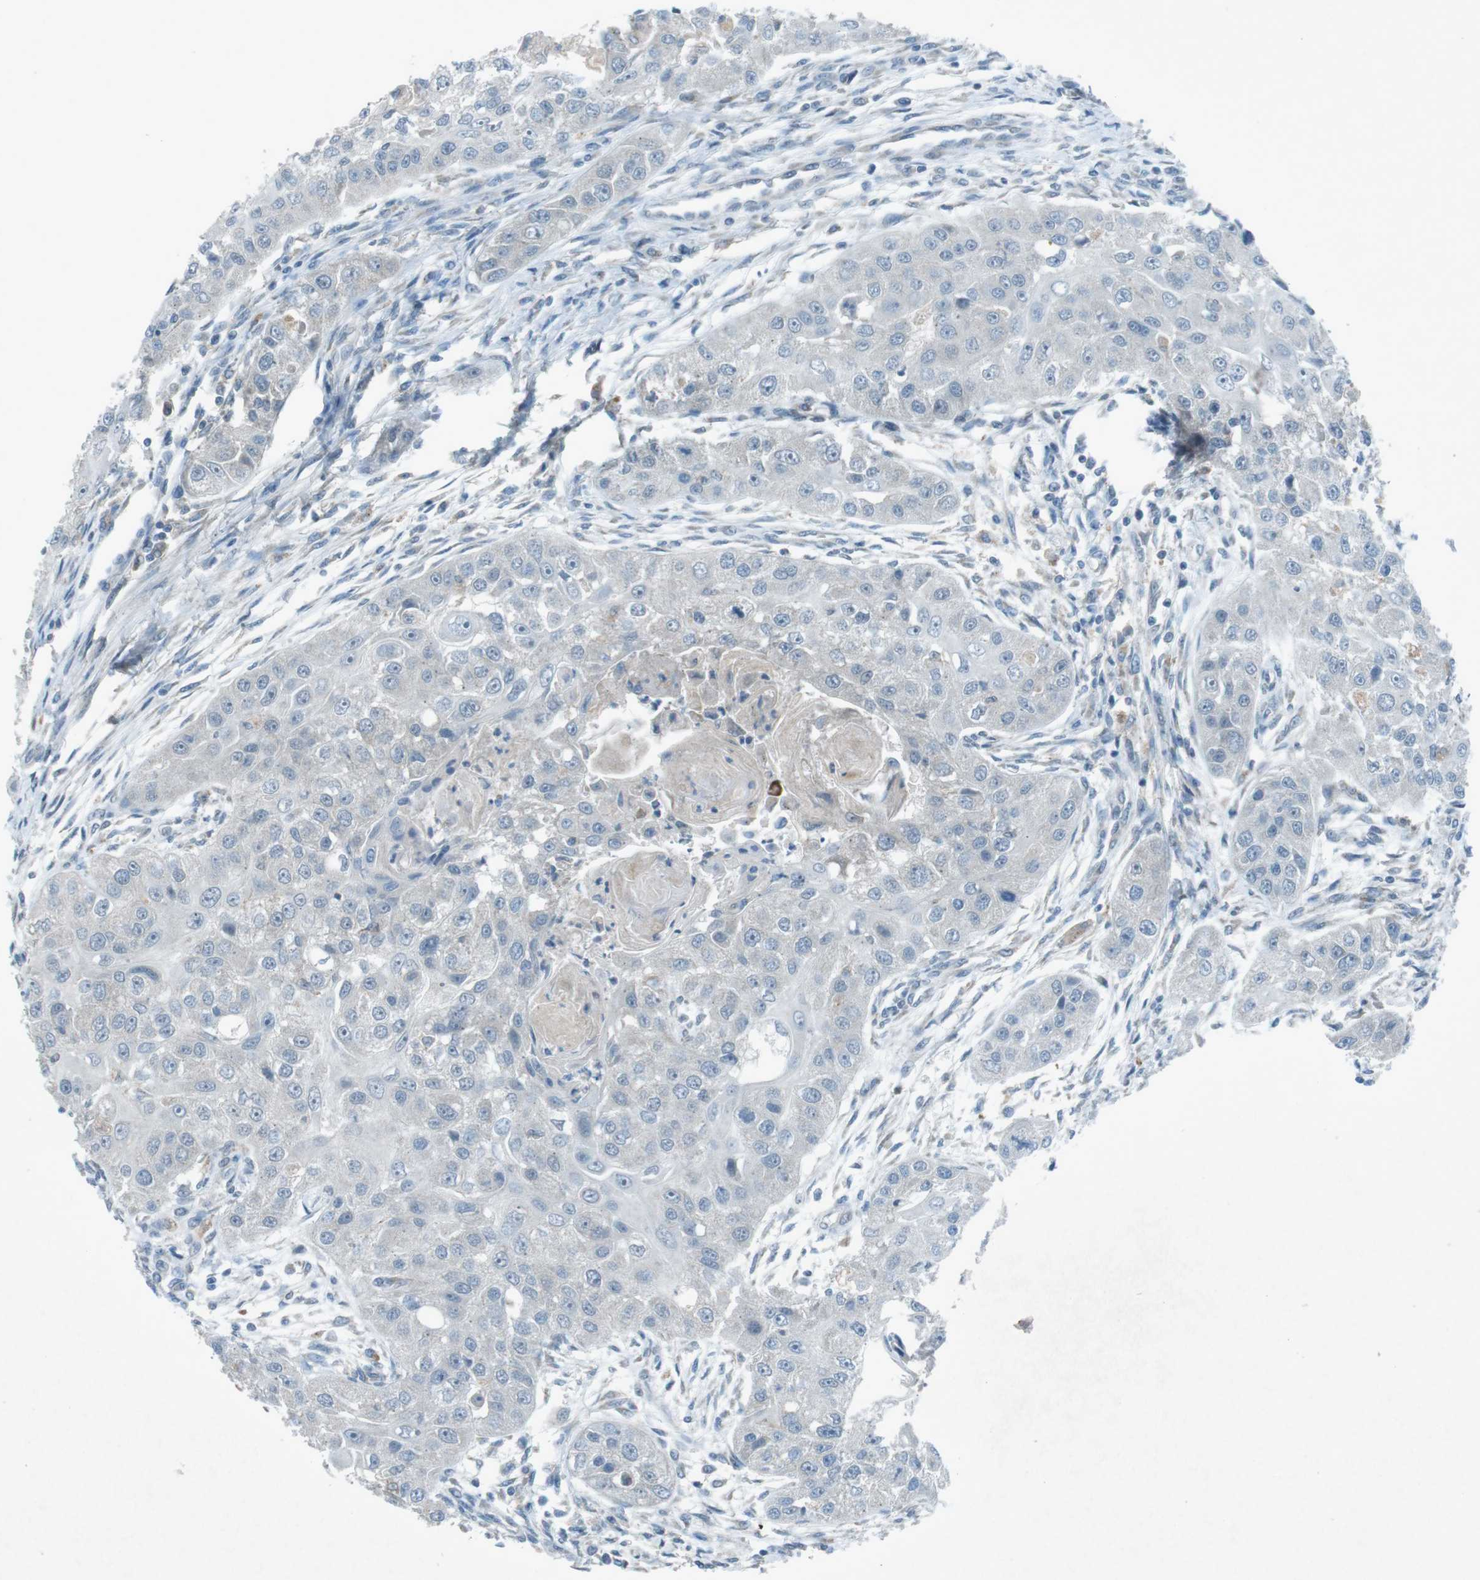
{"staining": {"intensity": "negative", "quantity": "none", "location": "none"}, "tissue": "head and neck cancer", "cell_type": "Tumor cells", "image_type": "cancer", "snomed": [{"axis": "morphology", "description": "Normal tissue, NOS"}, {"axis": "morphology", "description": "Squamous cell carcinoma, NOS"}, {"axis": "topography", "description": "Skeletal muscle"}, {"axis": "topography", "description": "Head-Neck"}], "caption": "A micrograph of squamous cell carcinoma (head and neck) stained for a protein reveals no brown staining in tumor cells.", "gene": "FCRLA", "patient": {"sex": "male", "age": 51}}